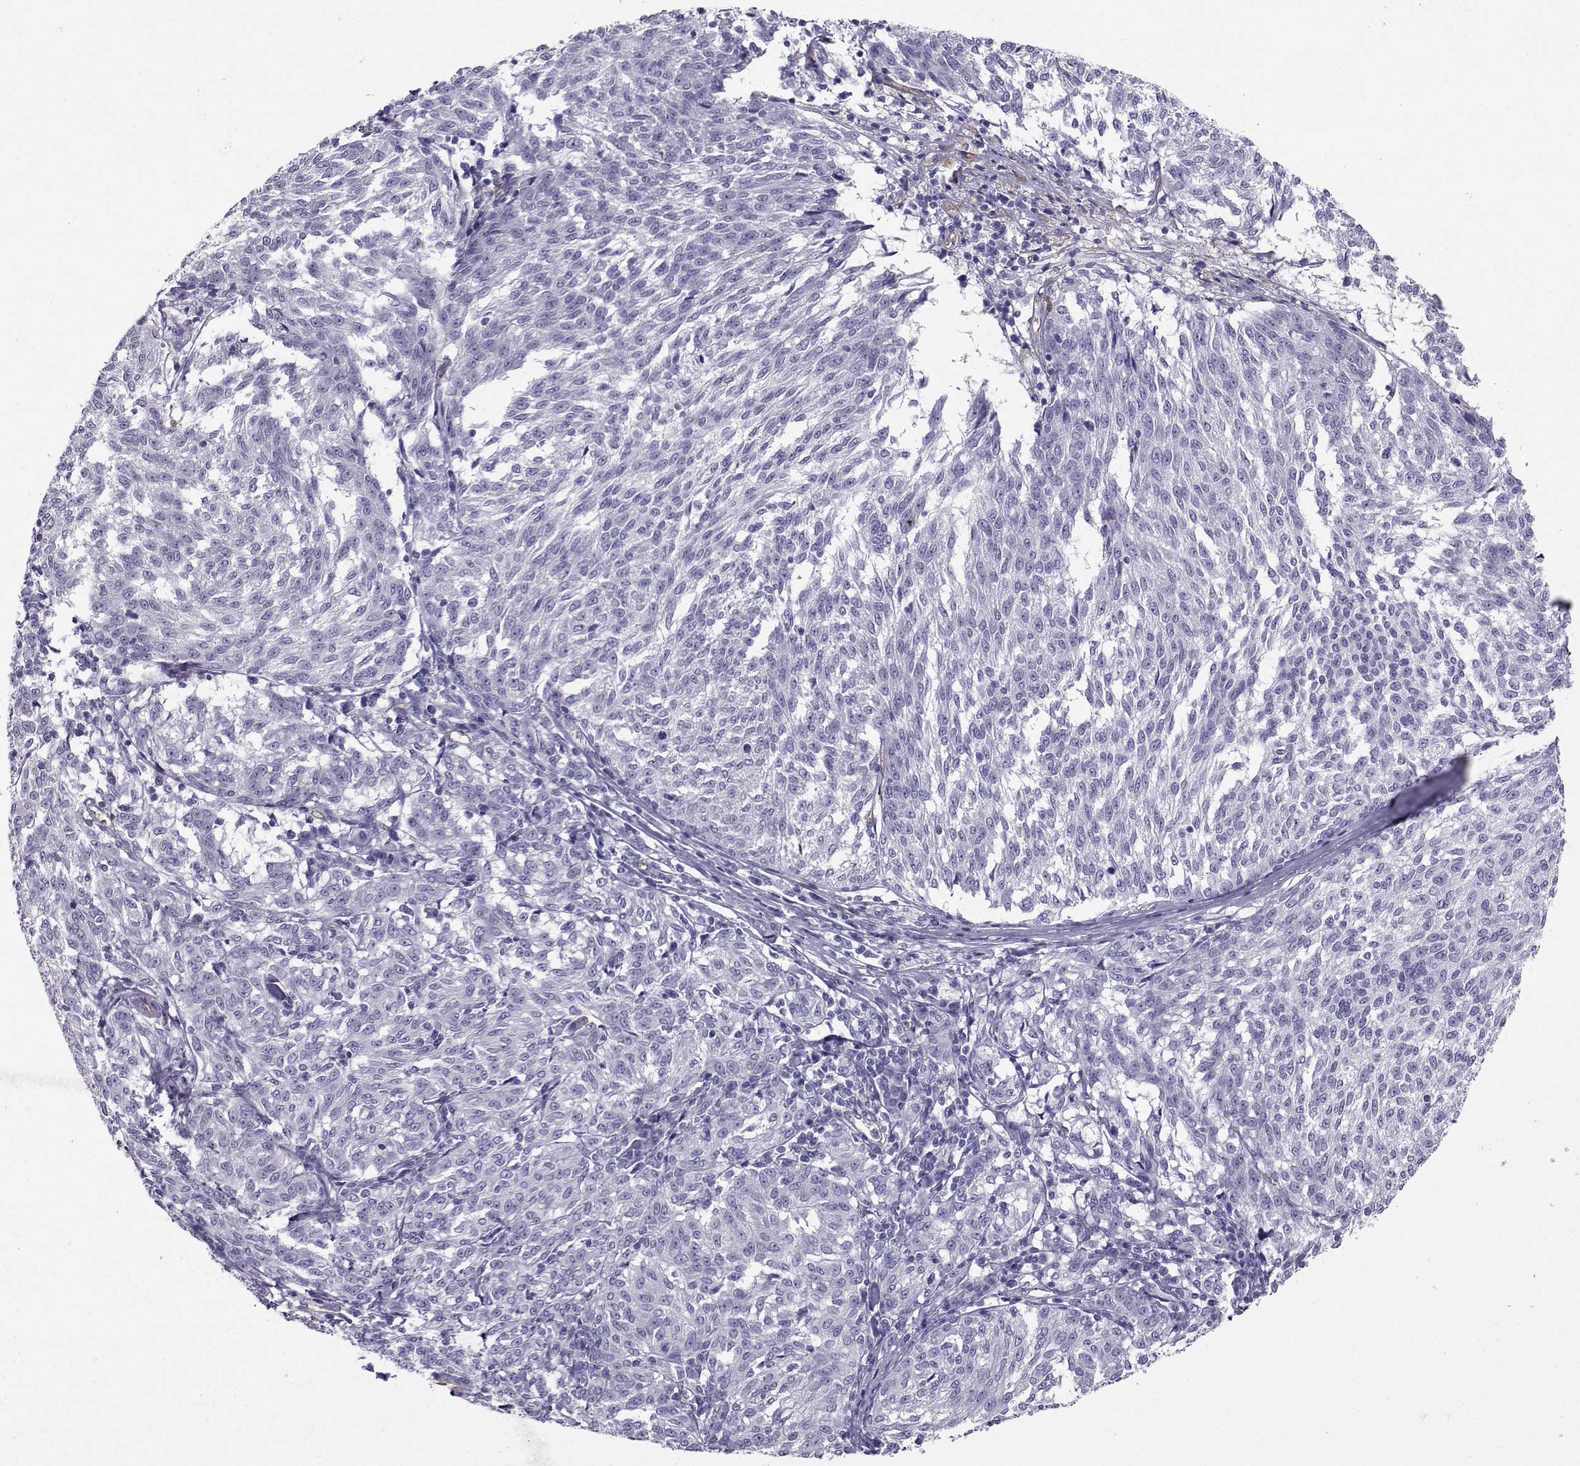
{"staining": {"intensity": "negative", "quantity": "none", "location": "none"}, "tissue": "melanoma", "cell_type": "Tumor cells", "image_type": "cancer", "snomed": [{"axis": "morphology", "description": "Malignant melanoma, NOS"}, {"axis": "topography", "description": "Skin"}], "caption": "IHC micrograph of neoplastic tissue: melanoma stained with DAB displays no significant protein positivity in tumor cells.", "gene": "CLUL1", "patient": {"sex": "female", "age": 72}}